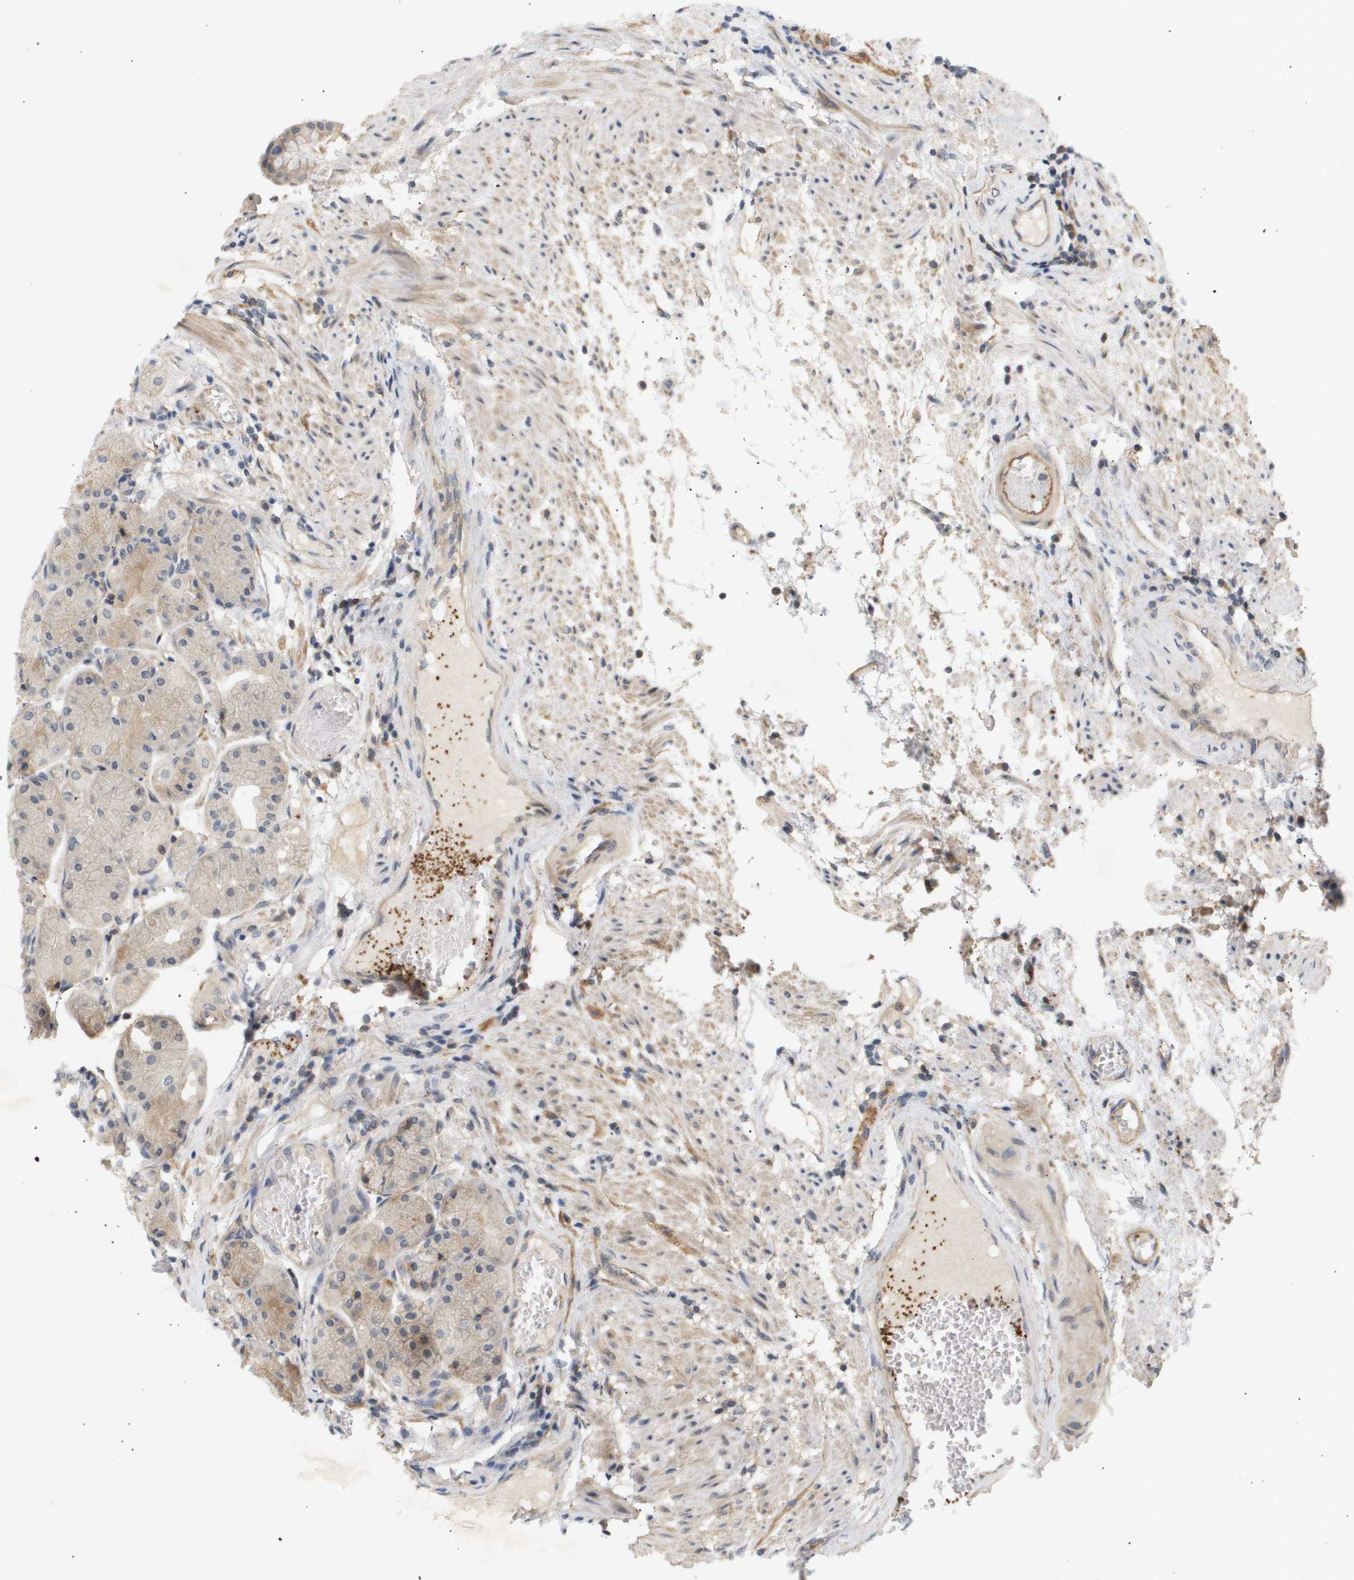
{"staining": {"intensity": "weak", "quantity": "<25%", "location": "cytoplasmic/membranous"}, "tissue": "stomach", "cell_type": "Glandular cells", "image_type": "normal", "snomed": [{"axis": "morphology", "description": "Normal tissue, NOS"}, {"axis": "topography", "description": "Stomach, upper"}], "caption": "This is a image of immunohistochemistry (IHC) staining of unremarkable stomach, which shows no positivity in glandular cells.", "gene": "CORO2B", "patient": {"sex": "male", "age": 72}}